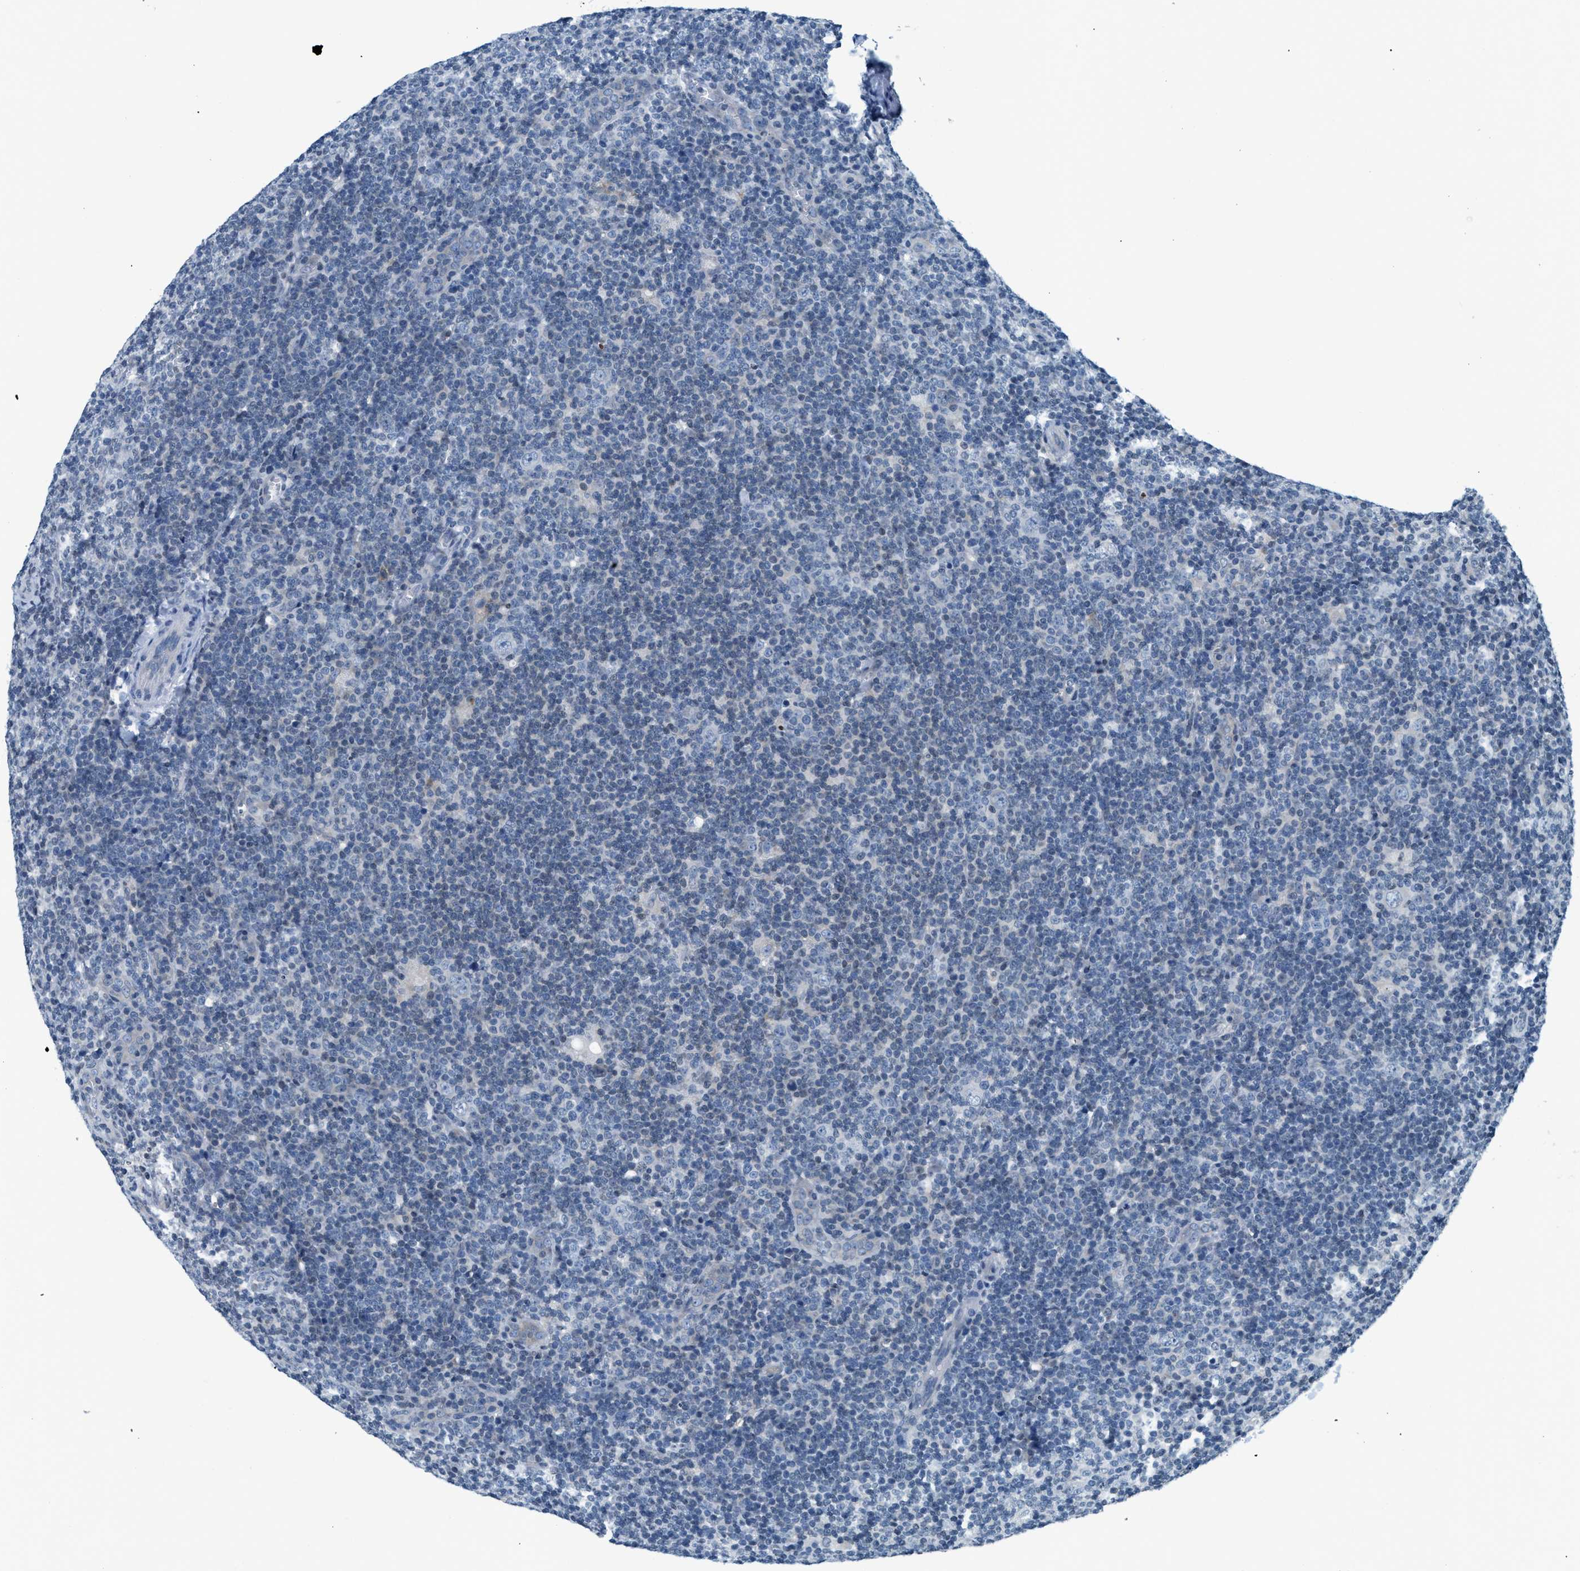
{"staining": {"intensity": "negative", "quantity": "none", "location": "none"}, "tissue": "lymphoma", "cell_type": "Tumor cells", "image_type": "cancer", "snomed": [{"axis": "morphology", "description": "Hodgkin's disease, NOS"}, {"axis": "topography", "description": "Lymph node"}], "caption": "Image shows no significant protein expression in tumor cells of lymphoma.", "gene": "UVRAG", "patient": {"sex": "female", "age": 57}}